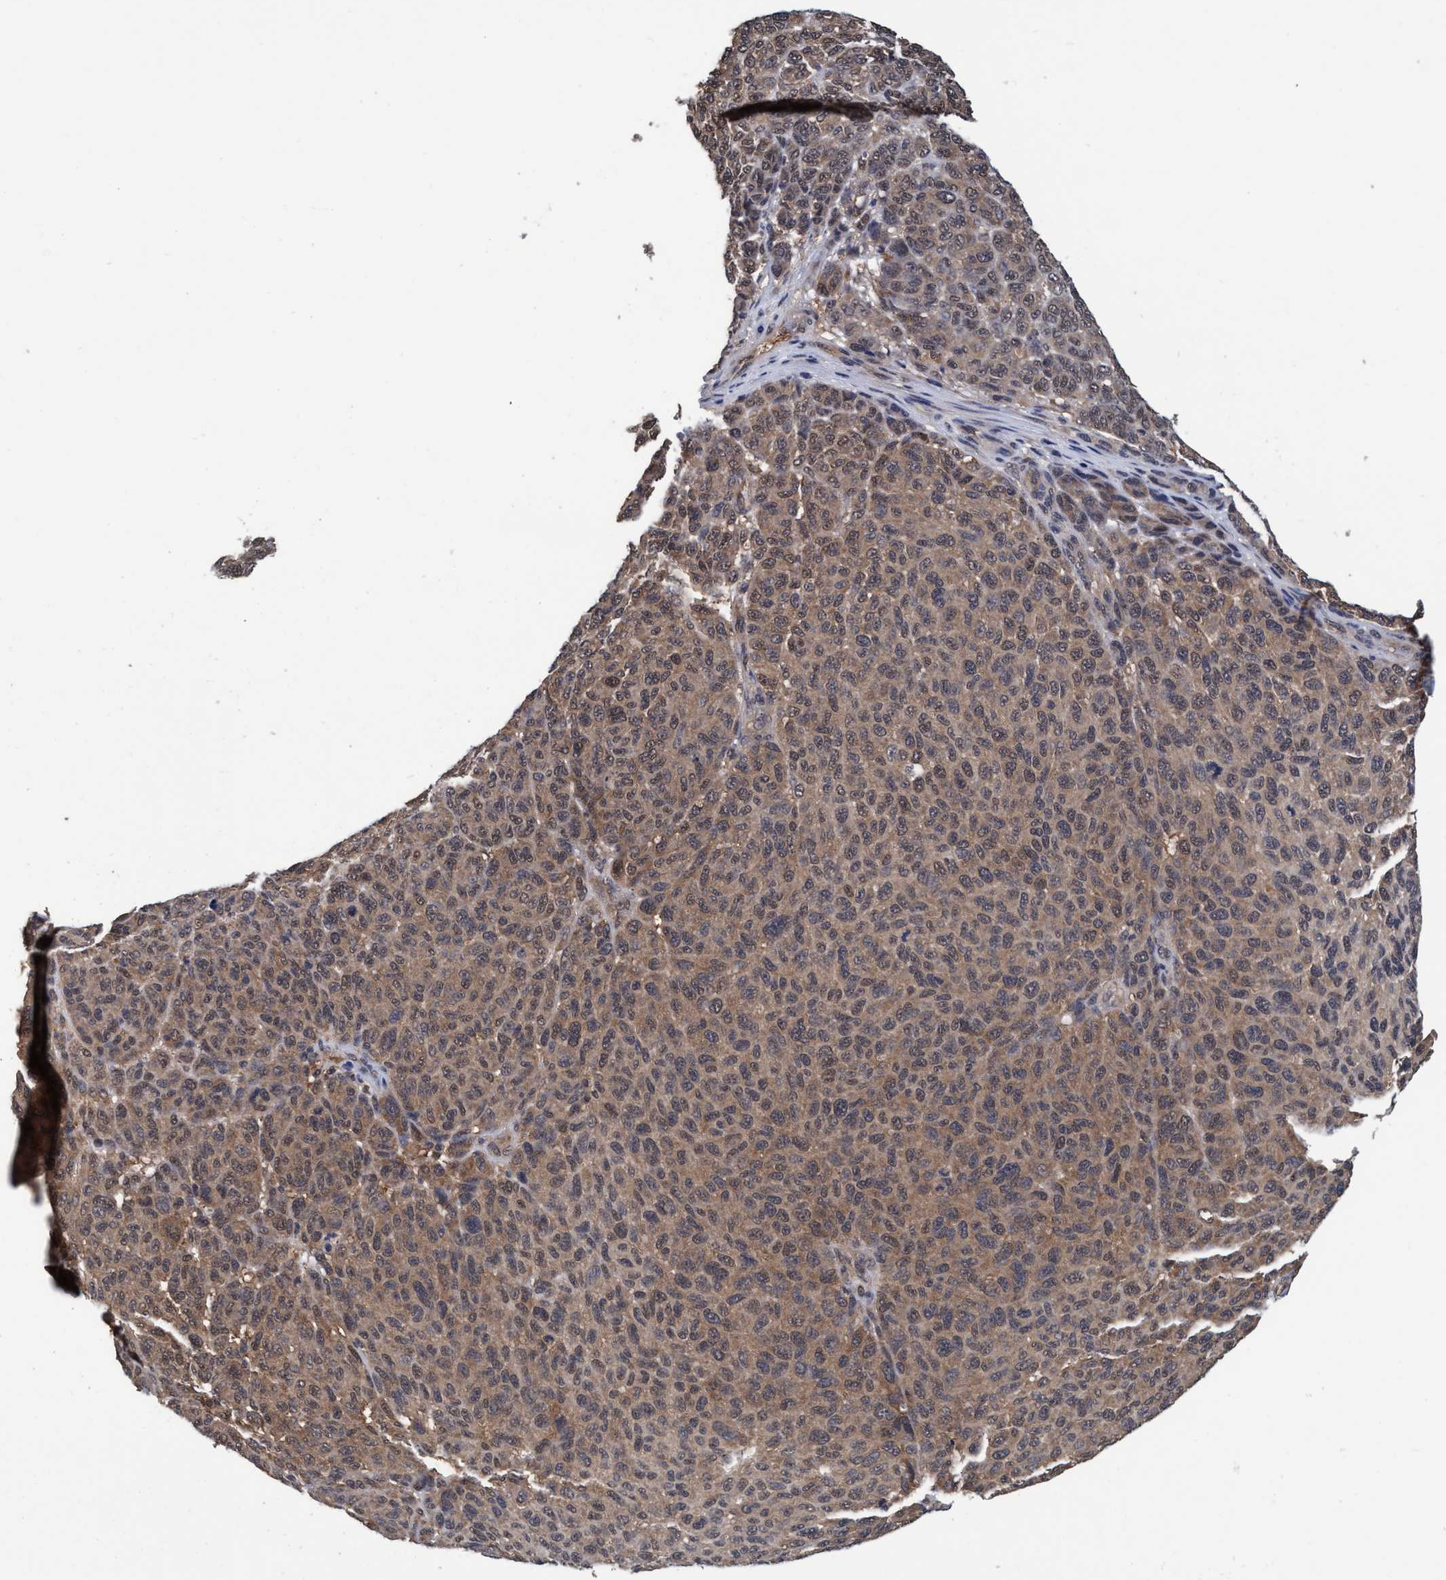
{"staining": {"intensity": "weak", "quantity": ">75%", "location": "cytoplasmic/membranous"}, "tissue": "melanoma", "cell_type": "Tumor cells", "image_type": "cancer", "snomed": [{"axis": "morphology", "description": "Malignant melanoma, NOS"}, {"axis": "topography", "description": "Skin"}], "caption": "Melanoma tissue demonstrates weak cytoplasmic/membranous staining in approximately >75% of tumor cells", "gene": "PSMD12", "patient": {"sex": "male", "age": 59}}